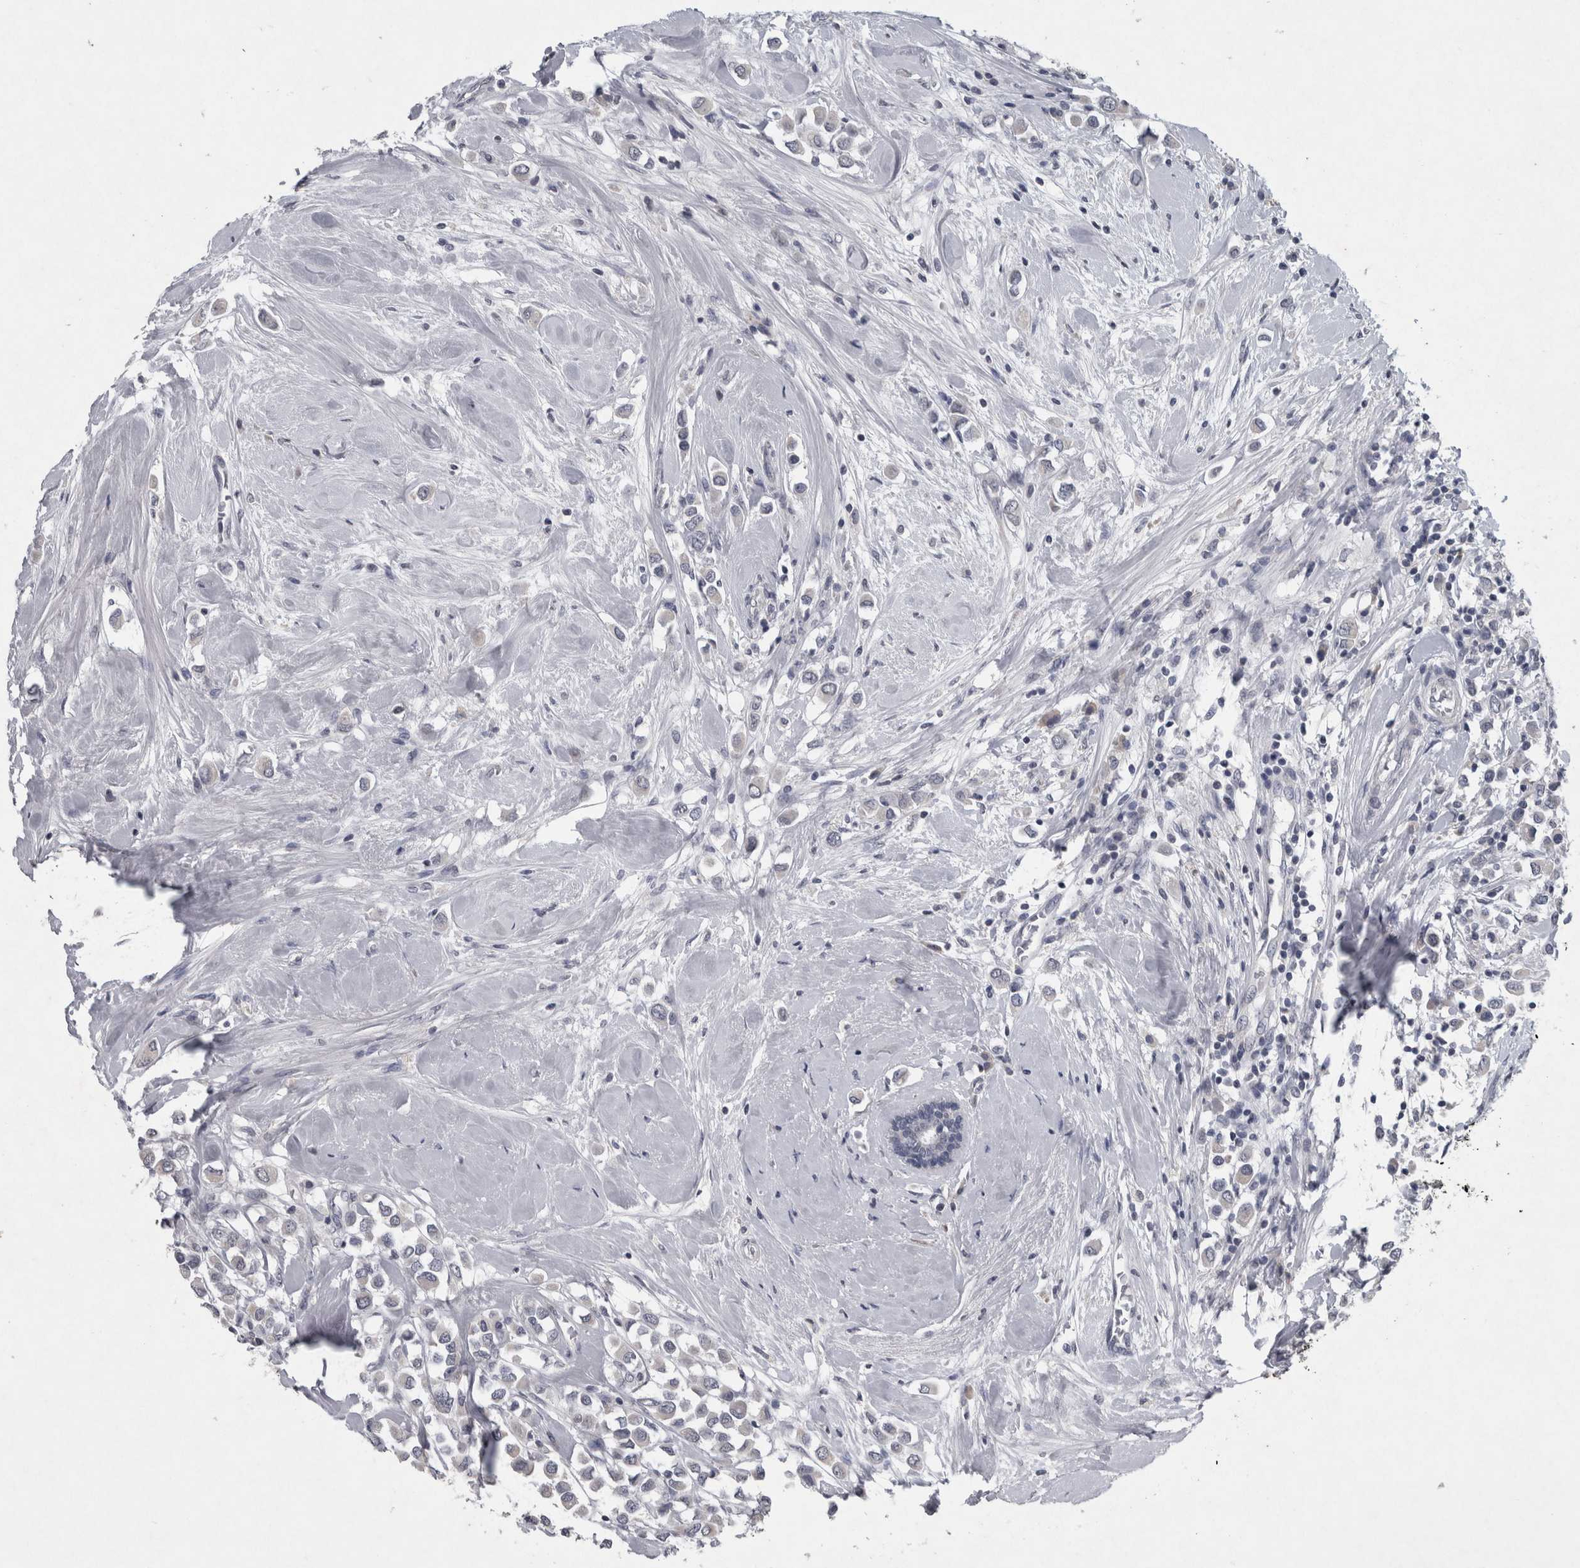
{"staining": {"intensity": "negative", "quantity": "none", "location": "none"}, "tissue": "breast cancer", "cell_type": "Tumor cells", "image_type": "cancer", "snomed": [{"axis": "morphology", "description": "Duct carcinoma"}, {"axis": "topography", "description": "Breast"}], "caption": "A photomicrograph of human invasive ductal carcinoma (breast) is negative for staining in tumor cells.", "gene": "WNT7A", "patient": {"sex": "female", "age": 61}}